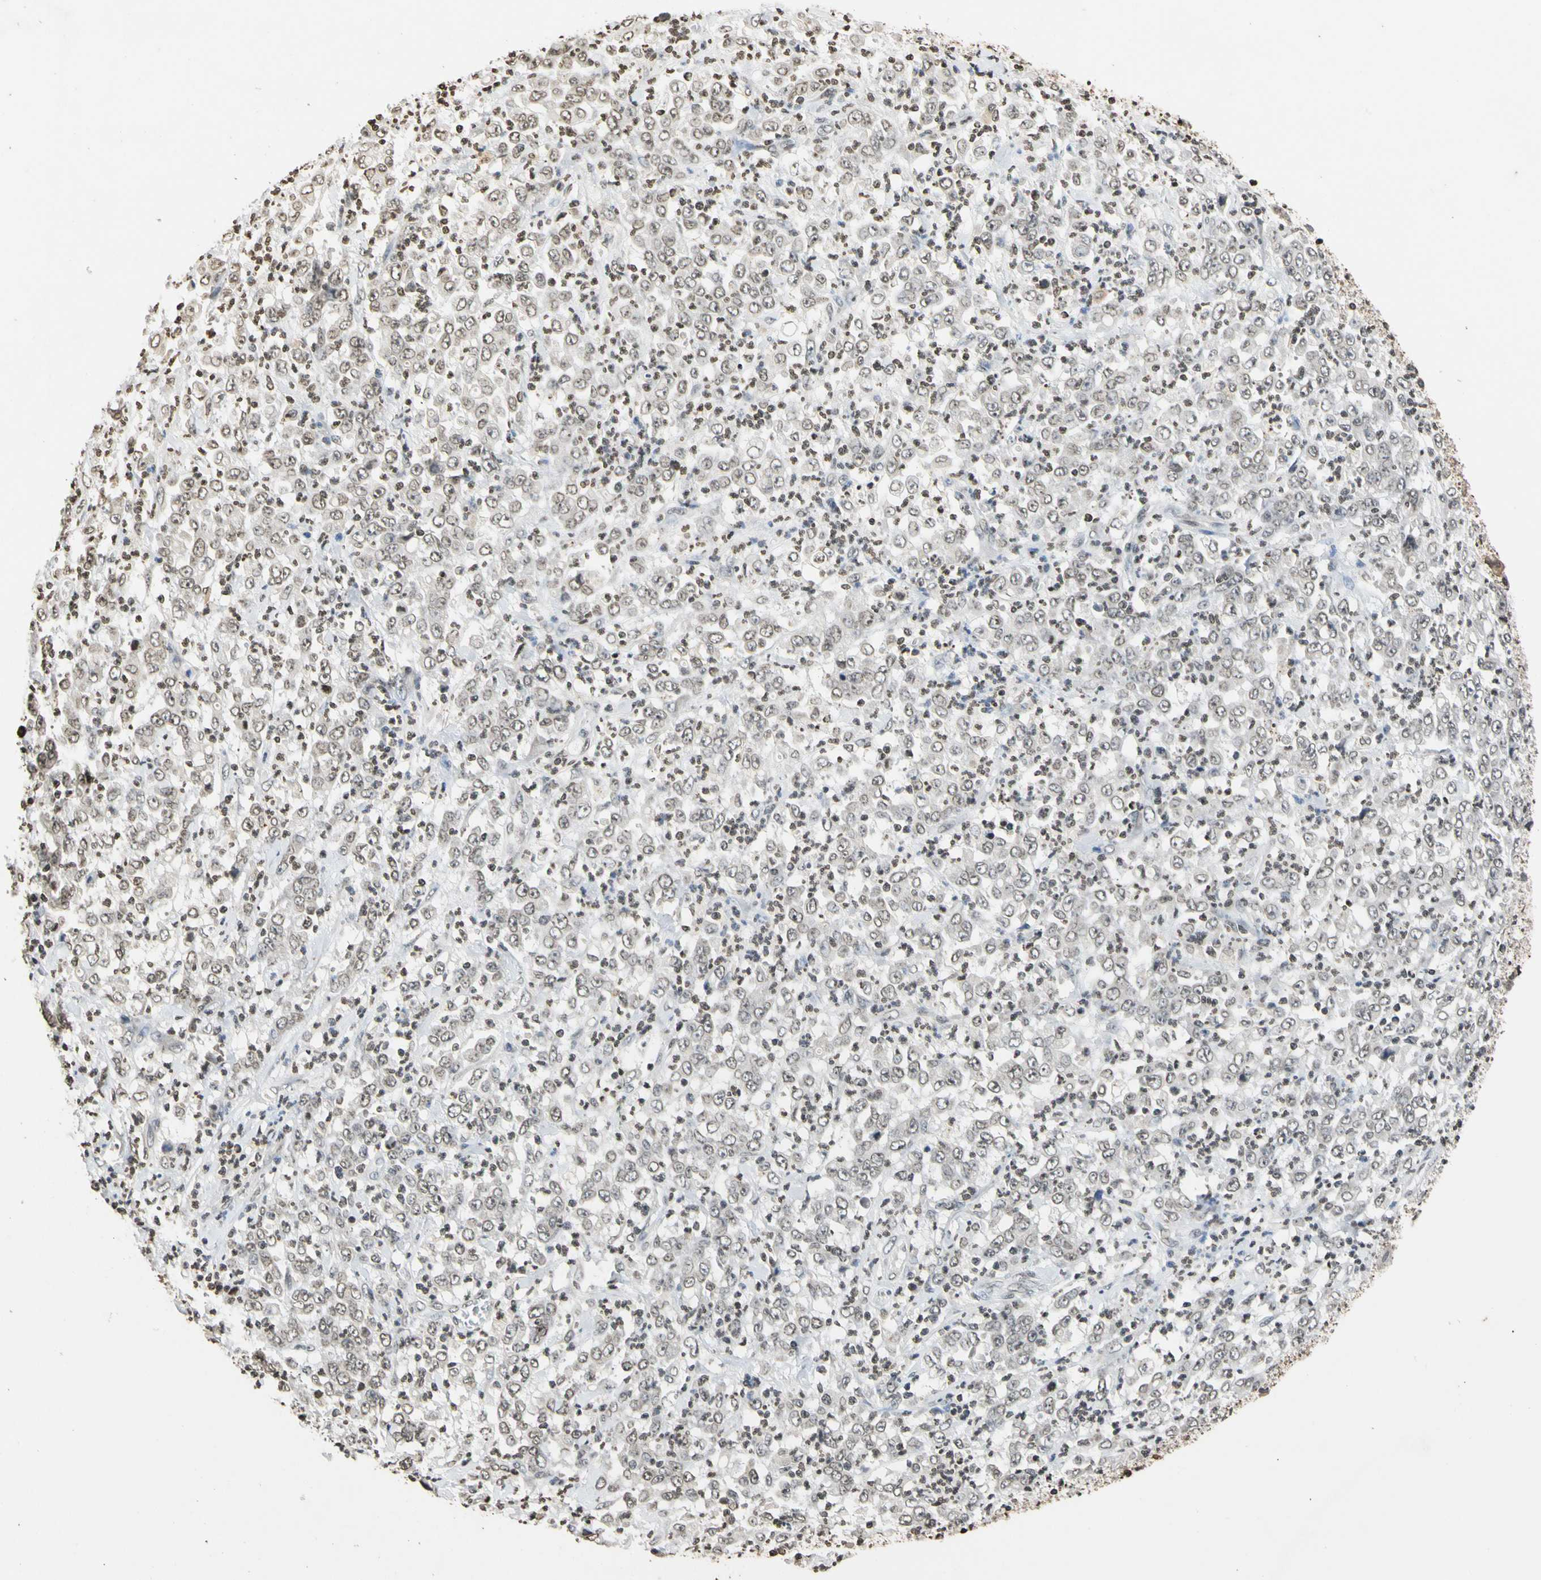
{"staining": {"intensity": "negative", "quantity": "none", "location": "none"}, "tissue": "stomach cancer", "cell_type": "Tumor cells", "image_type": "cancer", "snomed": [{"axis": "morphology", "description": "Adenocarcinoma, NOS"}, {"axis": "topography", "description": "Stomach, lower"}], "caption": "Stomach adenocarcinoma stained for a protein using immunohistochemistry (IHC) exhibits no expression tumor cells.", "gene": "GPX4", "patient": {"sex": "female", "age": 71}}